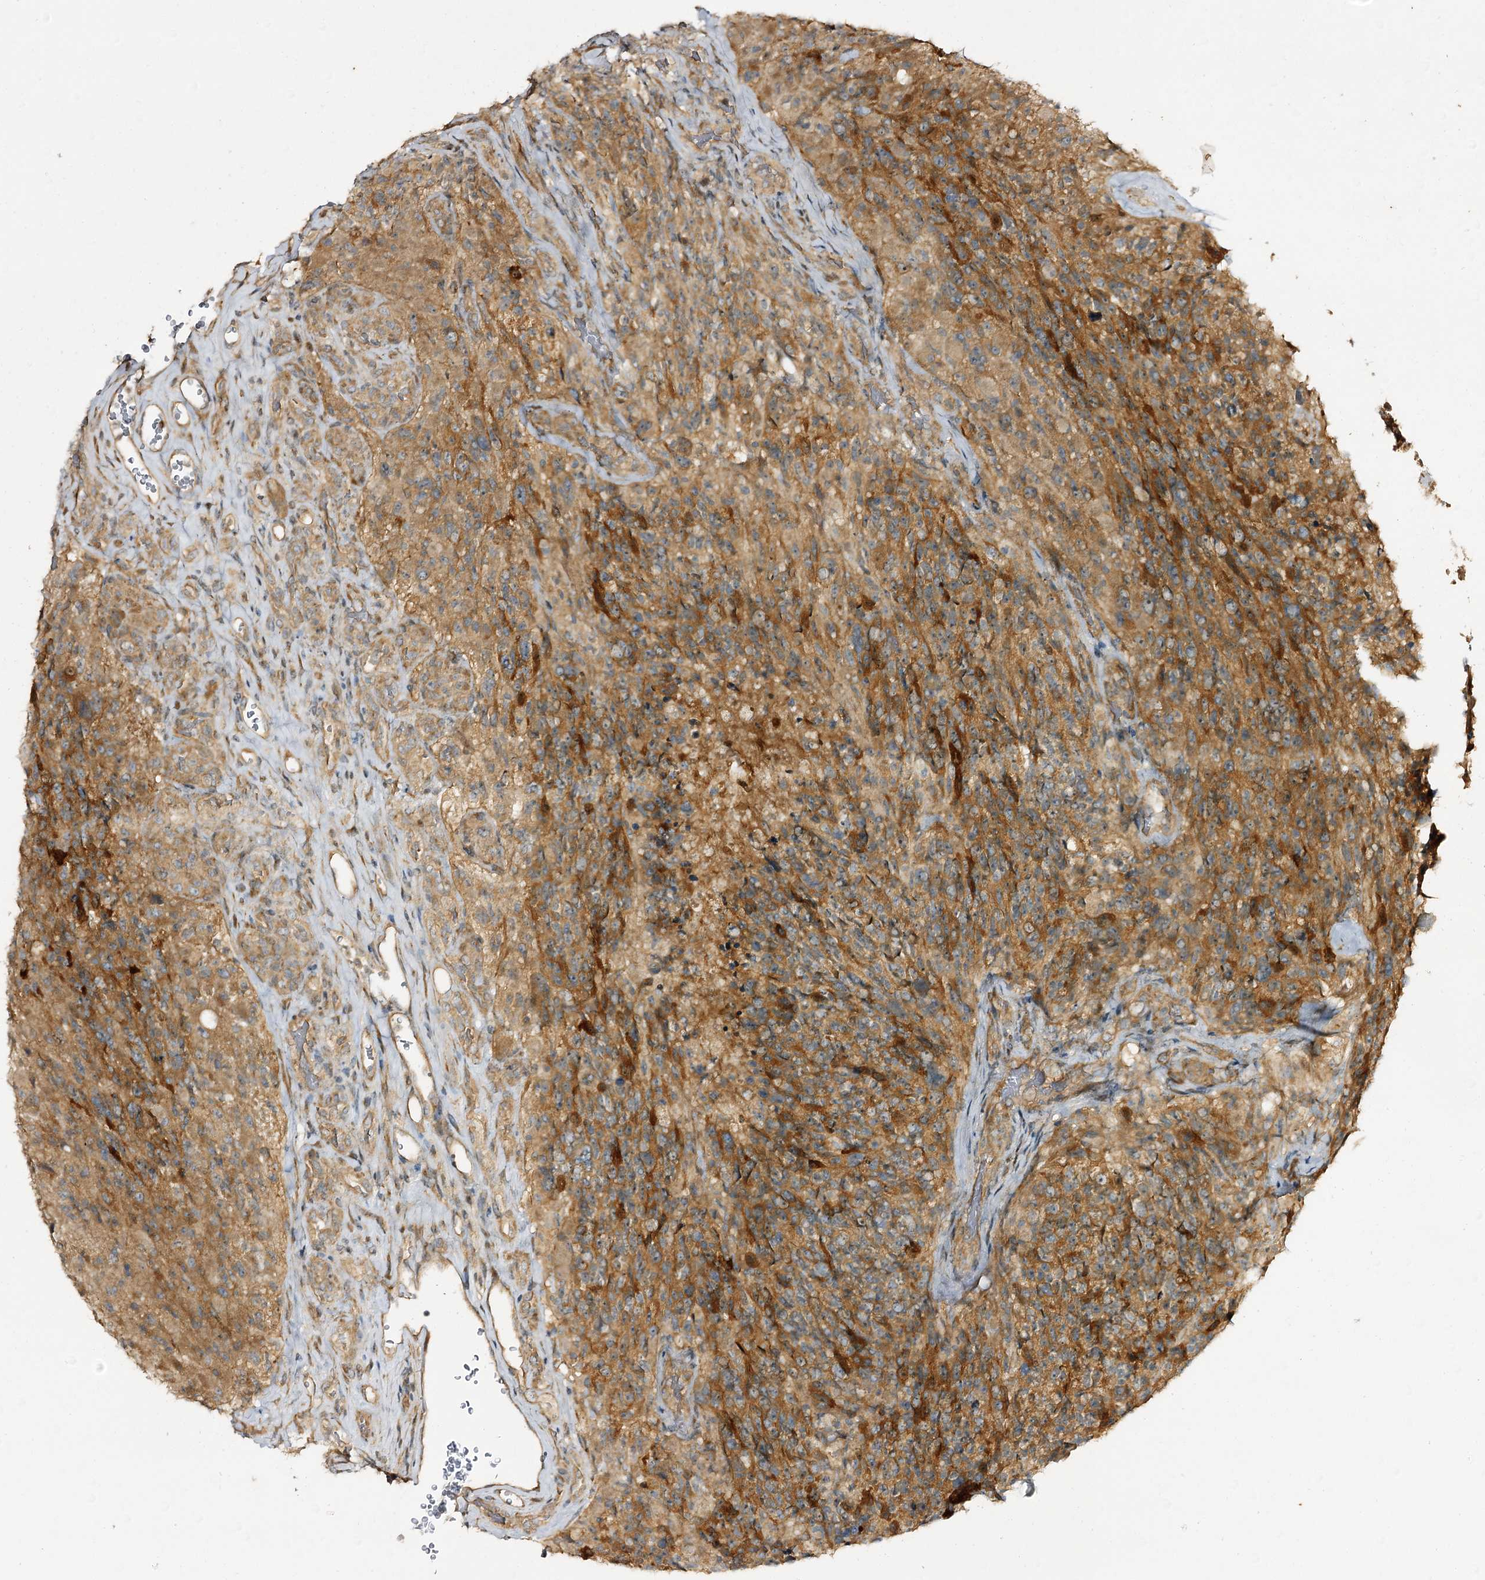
{"staining": {"intensity": "moderate", "quantity": ">75%", "location": "cytoplasmic/membranous"}, "tissue": "glioma", "cell_type": "Tumor cells", "image_type": "cancer", "snomed": [{"axis": "morphology", "description": "Glioma, malignant, High grade"}, {"axis": "topography", "description": "Brain"}], "caption": "Glioma stained for a protein (brown) demonstrates moderate cytoplasmic/membranous positive expression in approximately >75% of tumor cells.", "gene": "C11orf80", "patient": {"sex": "male", "age": 76}}